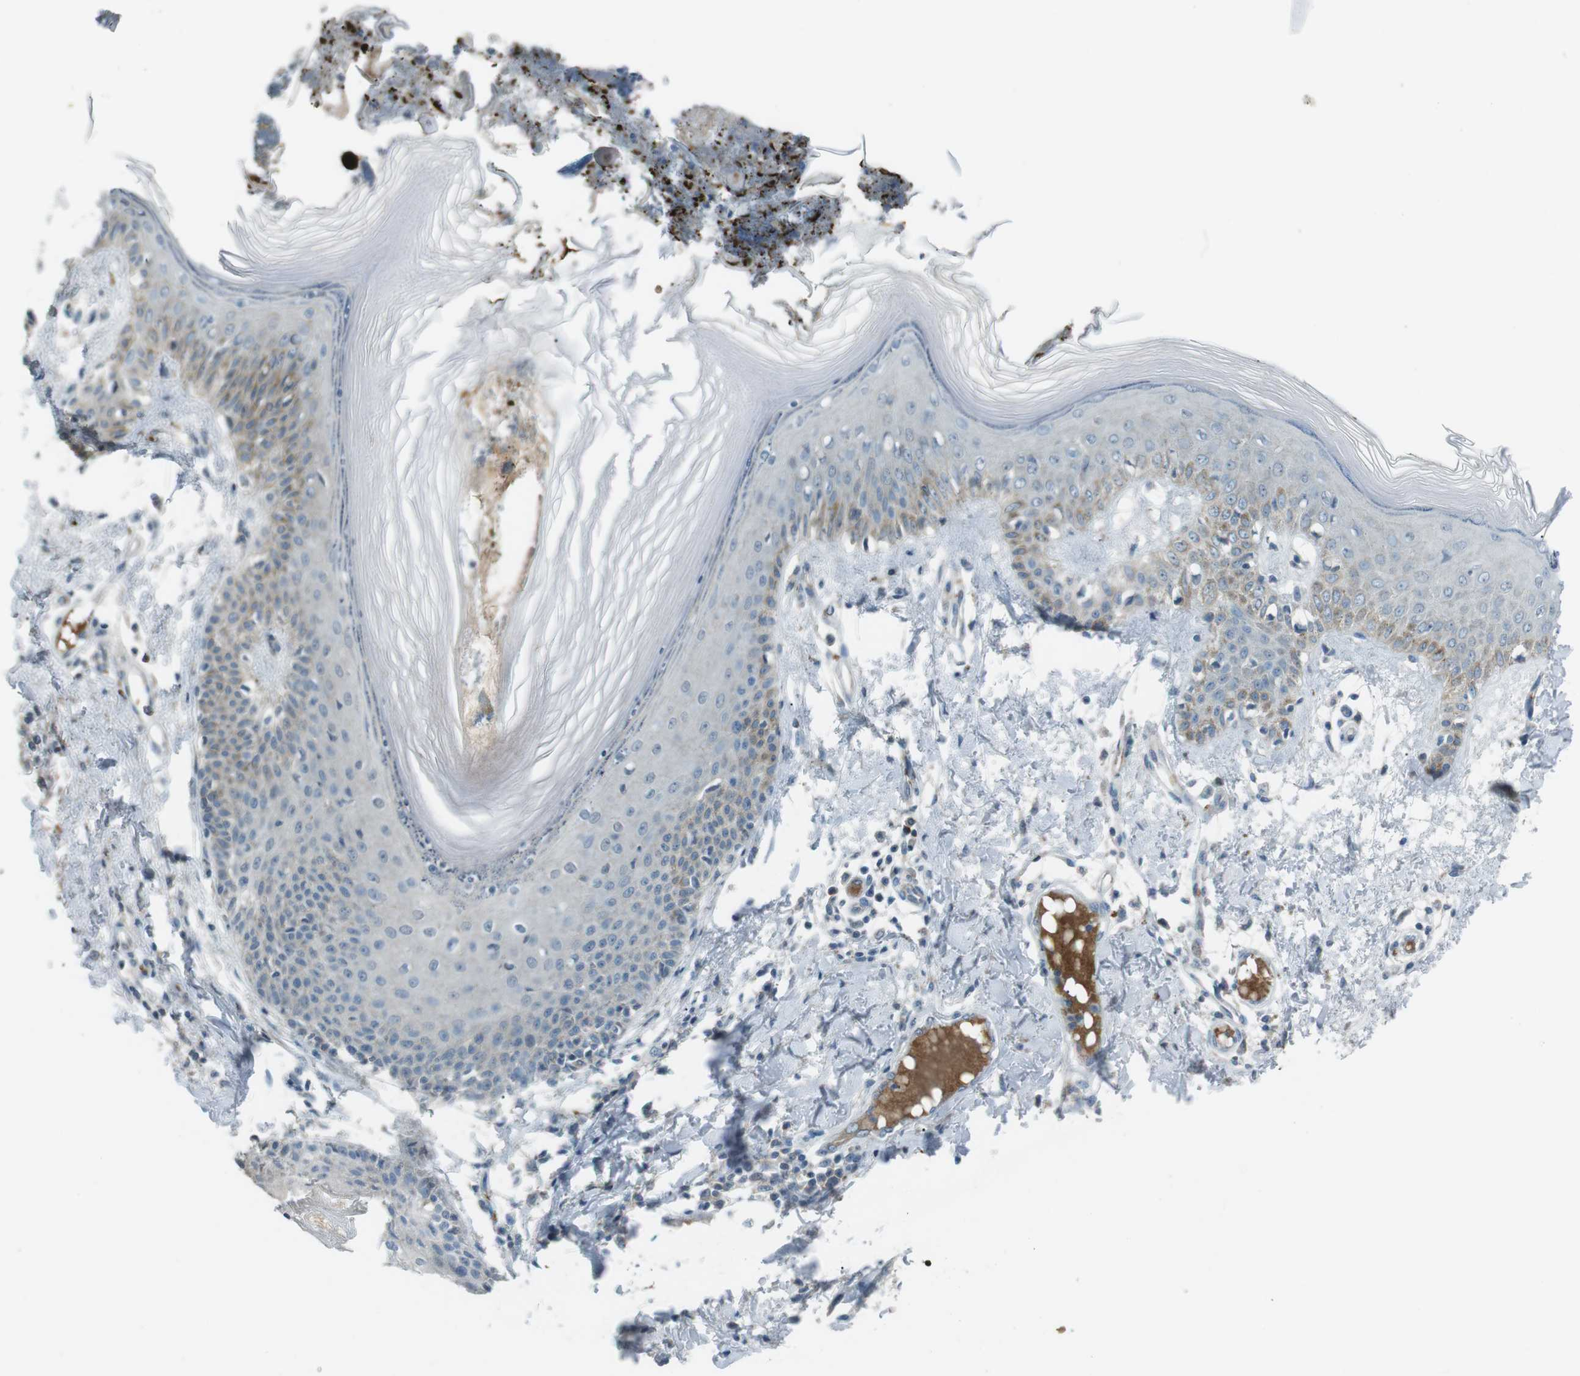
{"staining": {"intensity": "negative", "quantity": "none", "location": "none"}, "tissue": "skin", "cell_type": "Fibroblasts", "image_type": "normal", "snomed": [{"axis": "morphology", "description": "Normal tissue, NOS"}, {"axis": "topography", "description": "Skin"}], "caption": "Fibroblasts show no significant protein staining in unremarkable skin. Nuclei are stained in blue.", "gene": "SPTA1", "patient": {"sex": "male", "age": 53}}